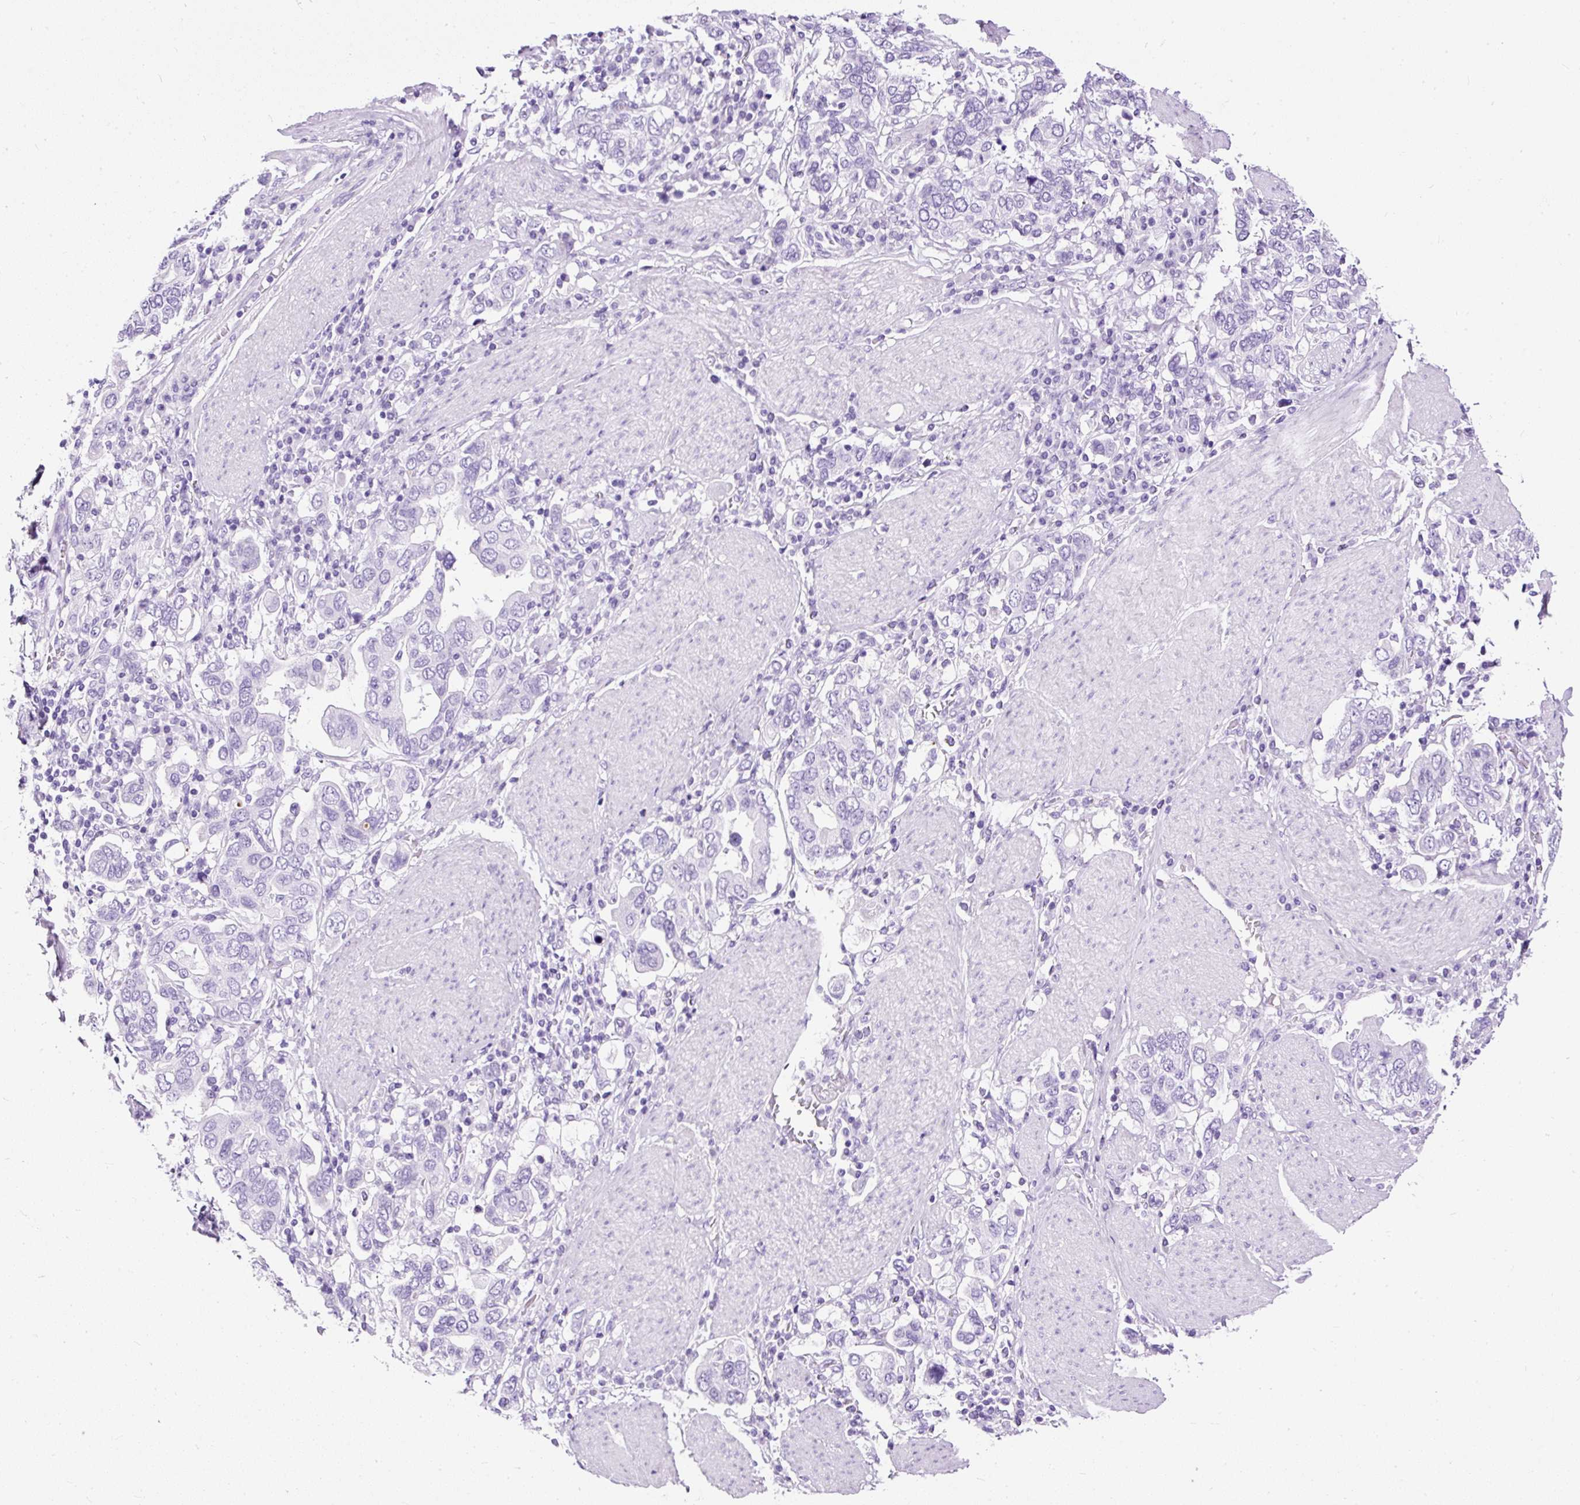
{"staining": {"intensity": "negative", "quantity": "none", "location": "none"}, "tissue": "stomach cancer", "cell_type": "Tumor cells", "image_type": "cancer", "snomed": [{"axis": "morphology", "description": "Adenocarcinoma, NOS"}, {"axis": "topography", "description": "Stomach, upper"}], "caption": "Tumor cells are negative for brown protein staining in stomach cancer (adenocarcinoma).", "gene": "NTS", "patient": {"sex": "male", "age": 62}}